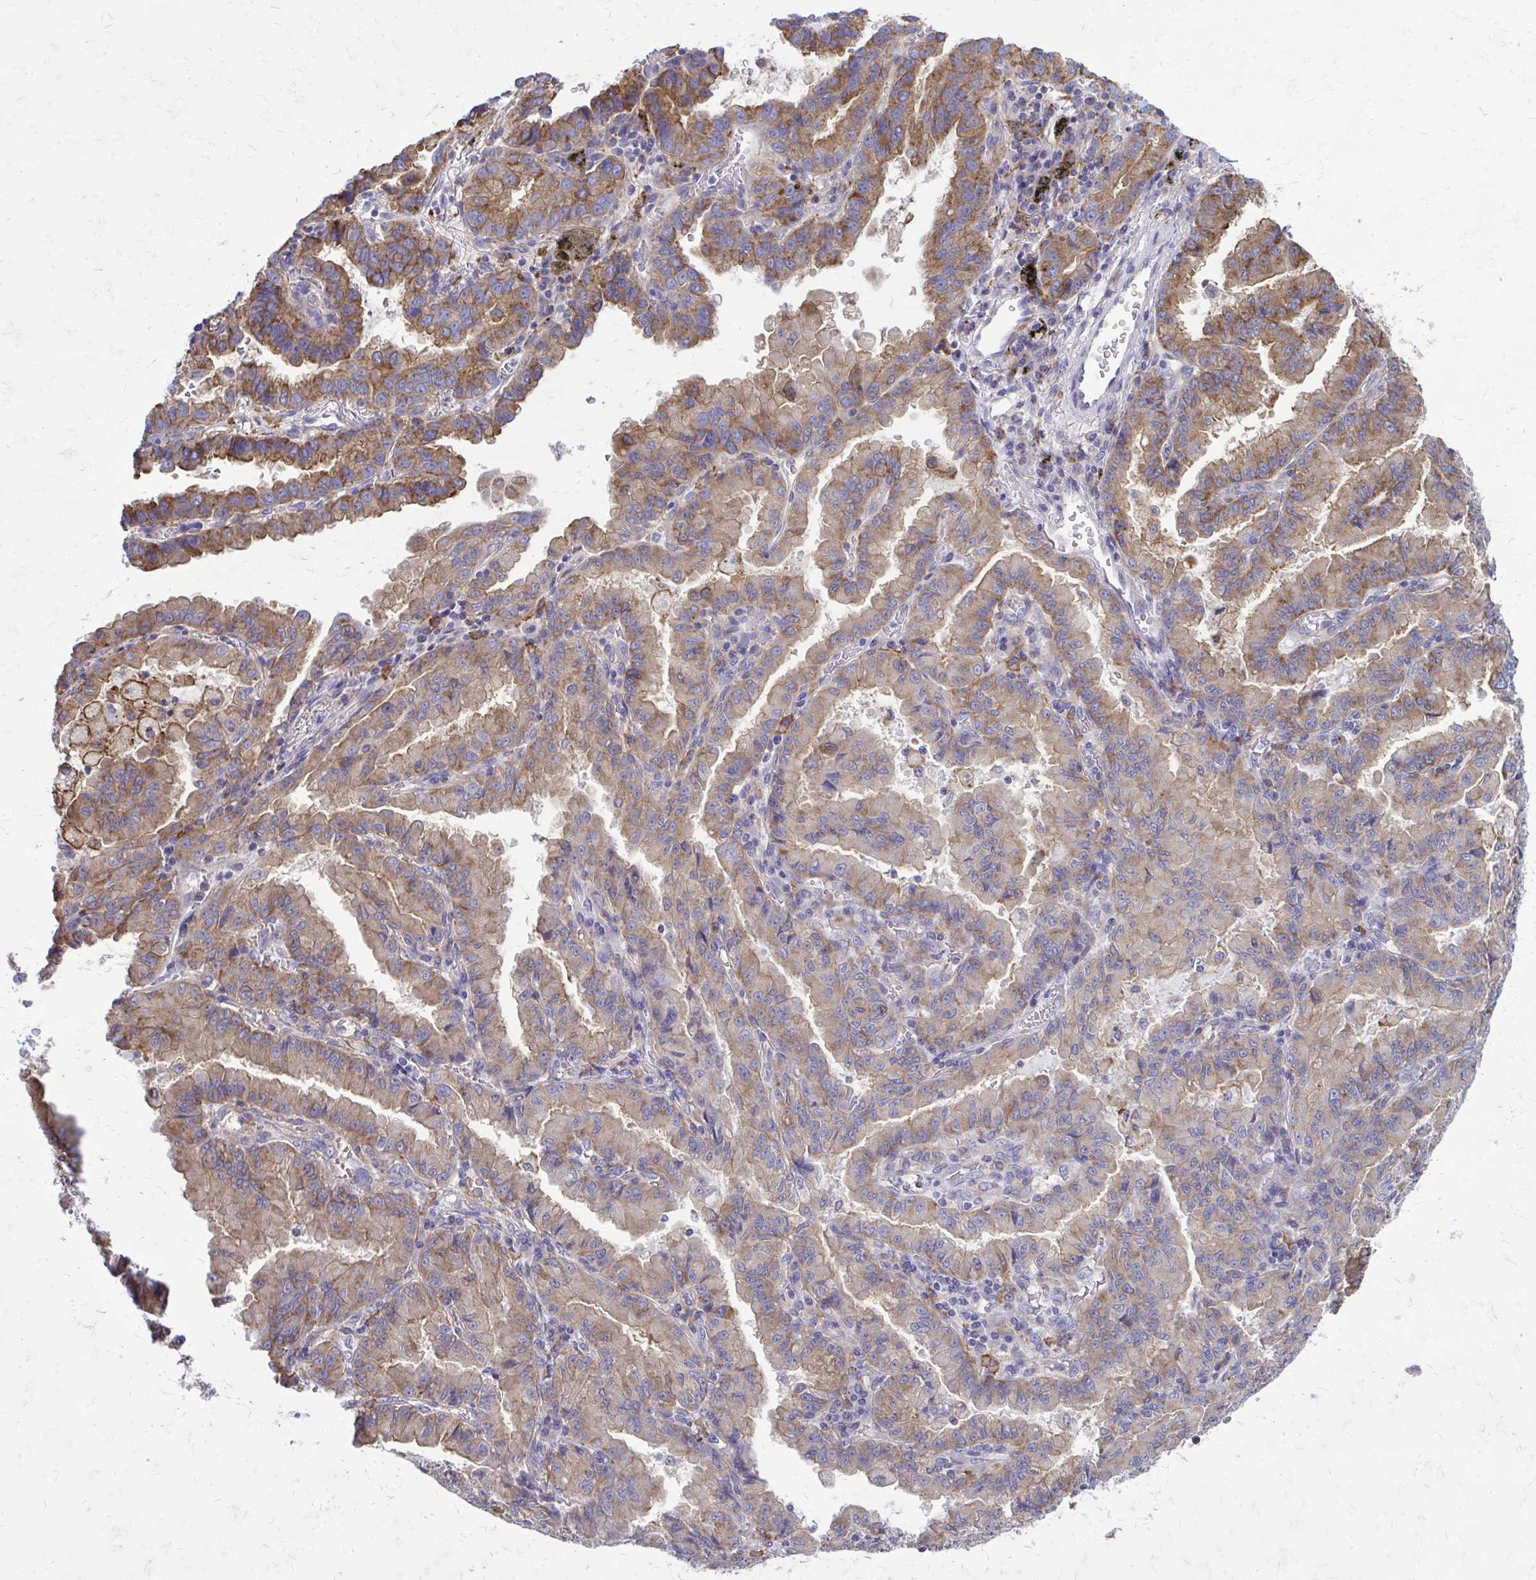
{"staining": {"intensity": "moderate", "quantity": "25%-75%", "location": "cytoplasmic/membranous"}, "tissue": "lung cancer", "cell_type": "Tumor cells", "image_type": "cancer", "snomed": [{"axis": "morphology", "description": "Adenocarcinoma, NOS"}, {"axis": "topography", "description": "Lymph node"}, {"axis": "topography", "description": "Lung"}], "caption": "Tumor cells reveal moderate cytoplasmic/membranous staining in about 25%-75% of cells in lung adenocarcinoma.", "gene": "CLTA", "patient": {"sex": "male", "age": 66}}